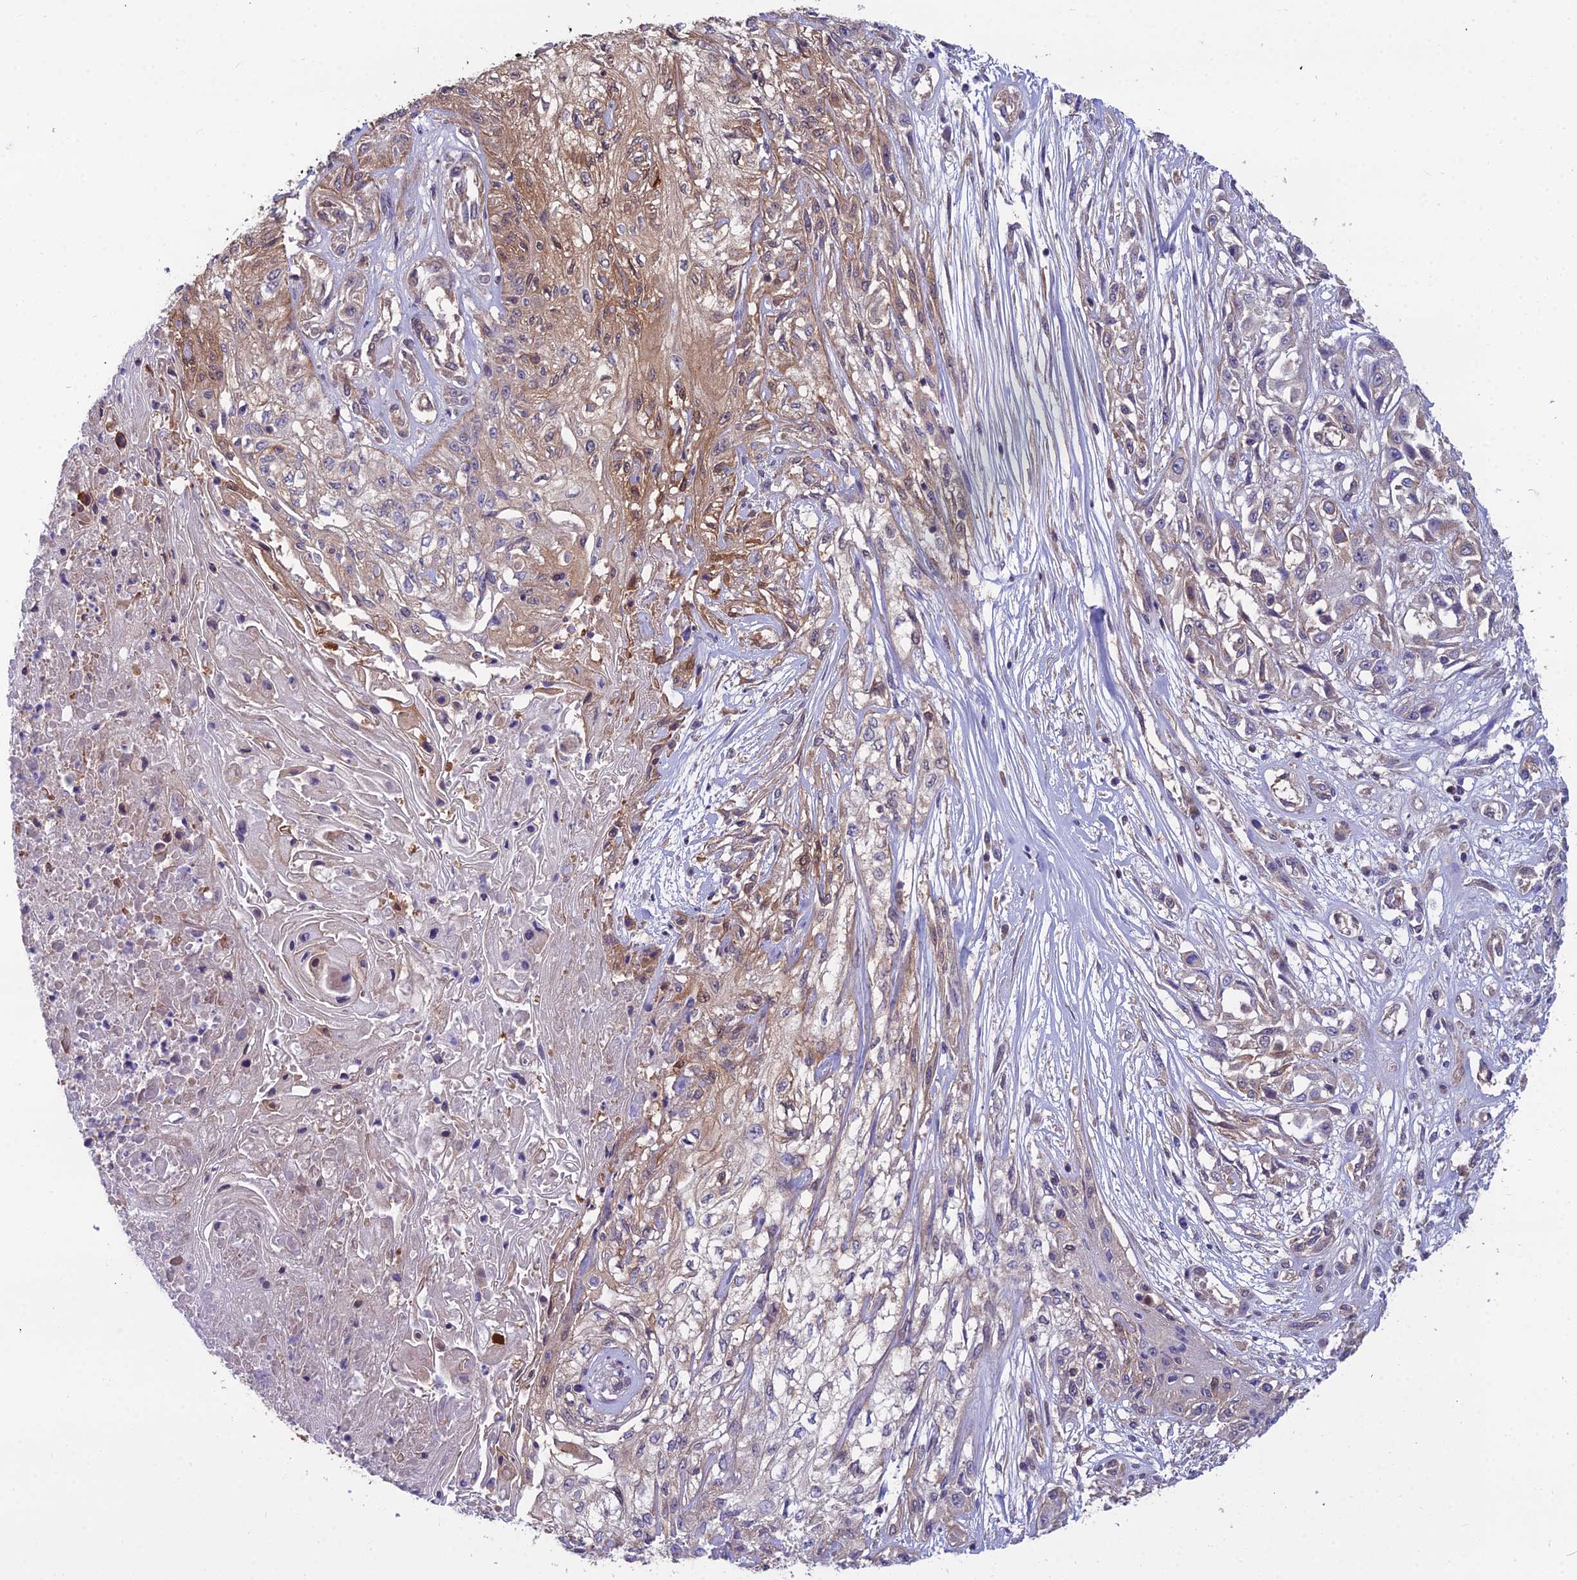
{"staining": {"intensity": "moderate", "quantity": "<25%", "location": "cytoplasmic/membranous"}, "tissue": "skin cancer", "cell_type": "Tumor cells", "image_type": "cancer", "snomed": [{"axis": "morphology", "description": "Squamous cell carcinoma, NOS"}, {"axis": "morphology", "description": "Squamous cell carcinoma, metastatic, NOS"}, {"axis": "topography", "description": "Skin"}, {"axis": "topography", "description": "Lymph node"}], "caption": "Brown immunohistochemical staining in human skin cancer demonstrates moderate cytoplasmic/membranous expression in about <25% of tumor cells.", "gene": "MVD", "patient": {"sex": "male", "age": 75}}